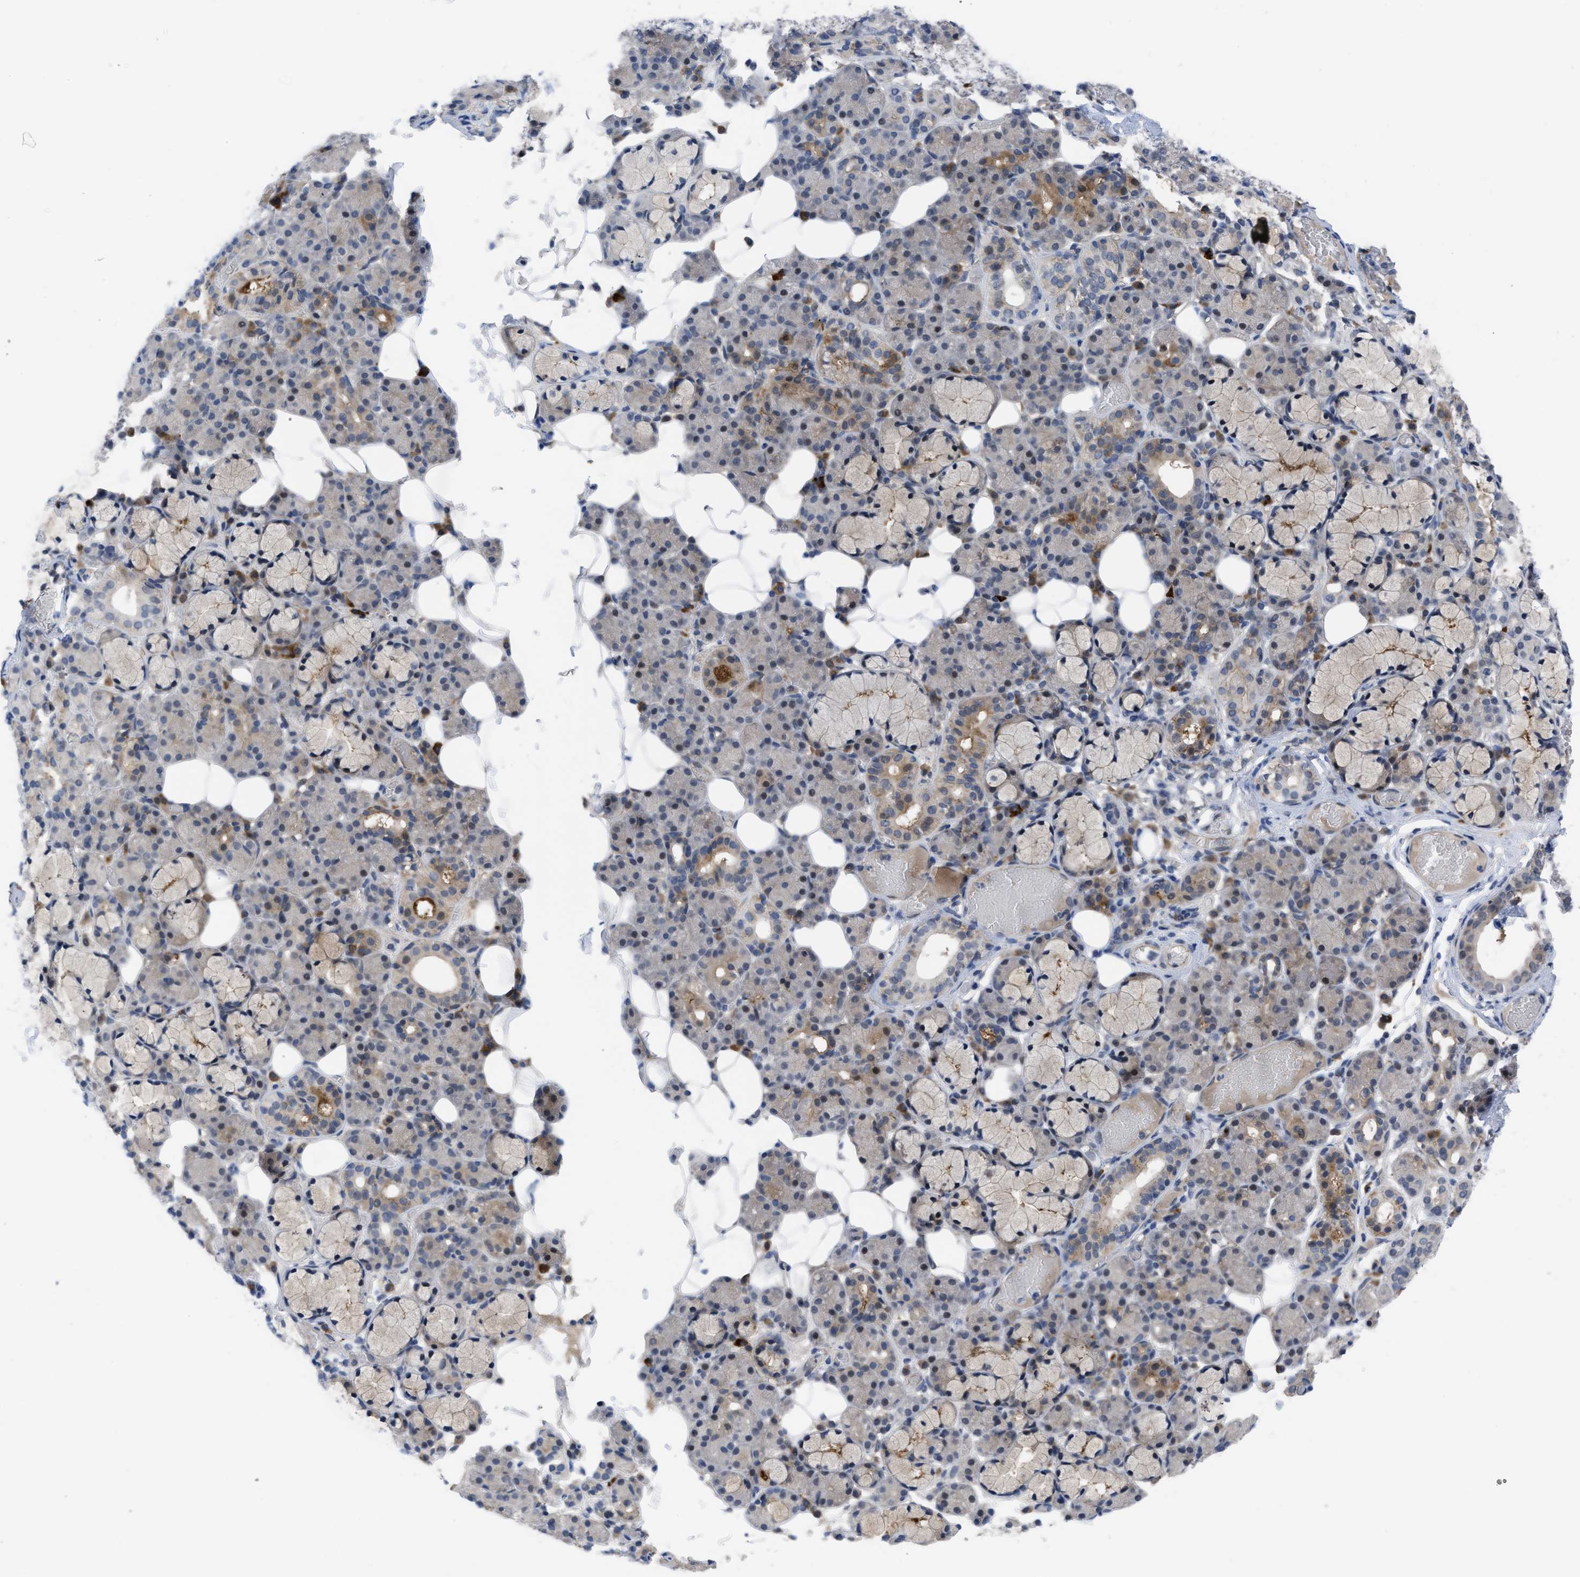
{"staining": {"intensity": "moderate", "quantity": "<25%", "location": "cytoplasmic/membranous"}, "tissue": "salivary gland", "cell_type": "Glandular cells", "image_type": "normal", "snomed": [{"axis": "morphology", "description": "Normal tissue, NOS"}, {"axis": "topography", "description": "Salivary gland"}], "caption": "The micrograph exhibits immunohistochemical staining of normal salivary gland. There is moderate cytoplasmic/membranous expression is appreciated in approximately <25% of glandular cells. (DAB IHC, brown staining for protein, blue staining for nuclei).", "gene": "IL17RE", "patient": {"sex": "male", "age": 63}}